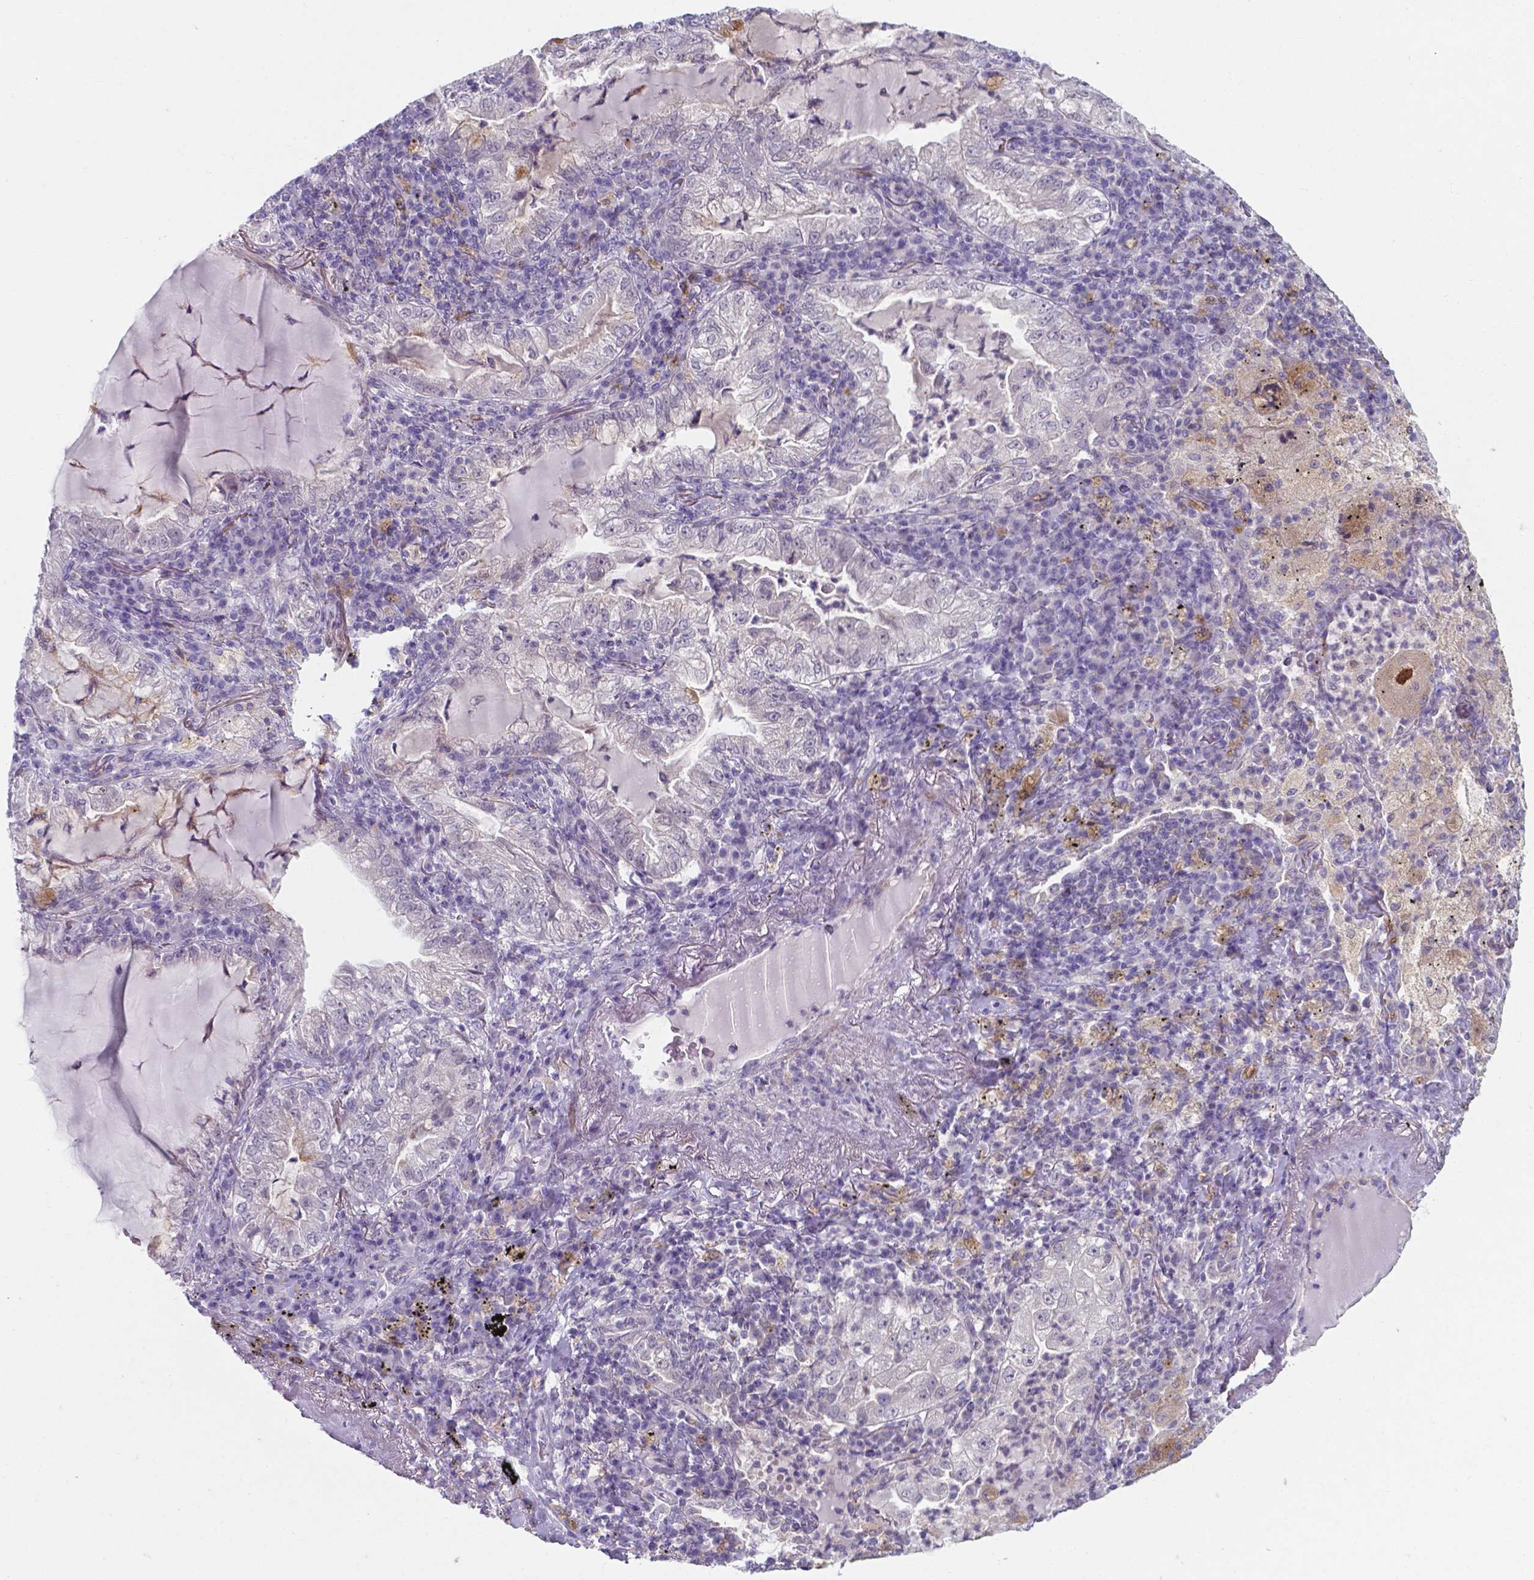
{"staining": {"intensity": "negative", "quantity": "none", "location": "none"}, "tissue": "lung cancer", "cell_type": "Tumor cells", "image_type": "cancer", "snomed": [{"axis": "morphology", "description": "Adenocarcinoma, NOS"}, {"axis": "topography", "description": "Lung"}], "caption": "DAB immunohistochemical staining of lung adenocarcinoma exhibits no significant expression in tumor cells.", "gene": "AP5B1", "patient": {"sex": "female", "age": 73}}